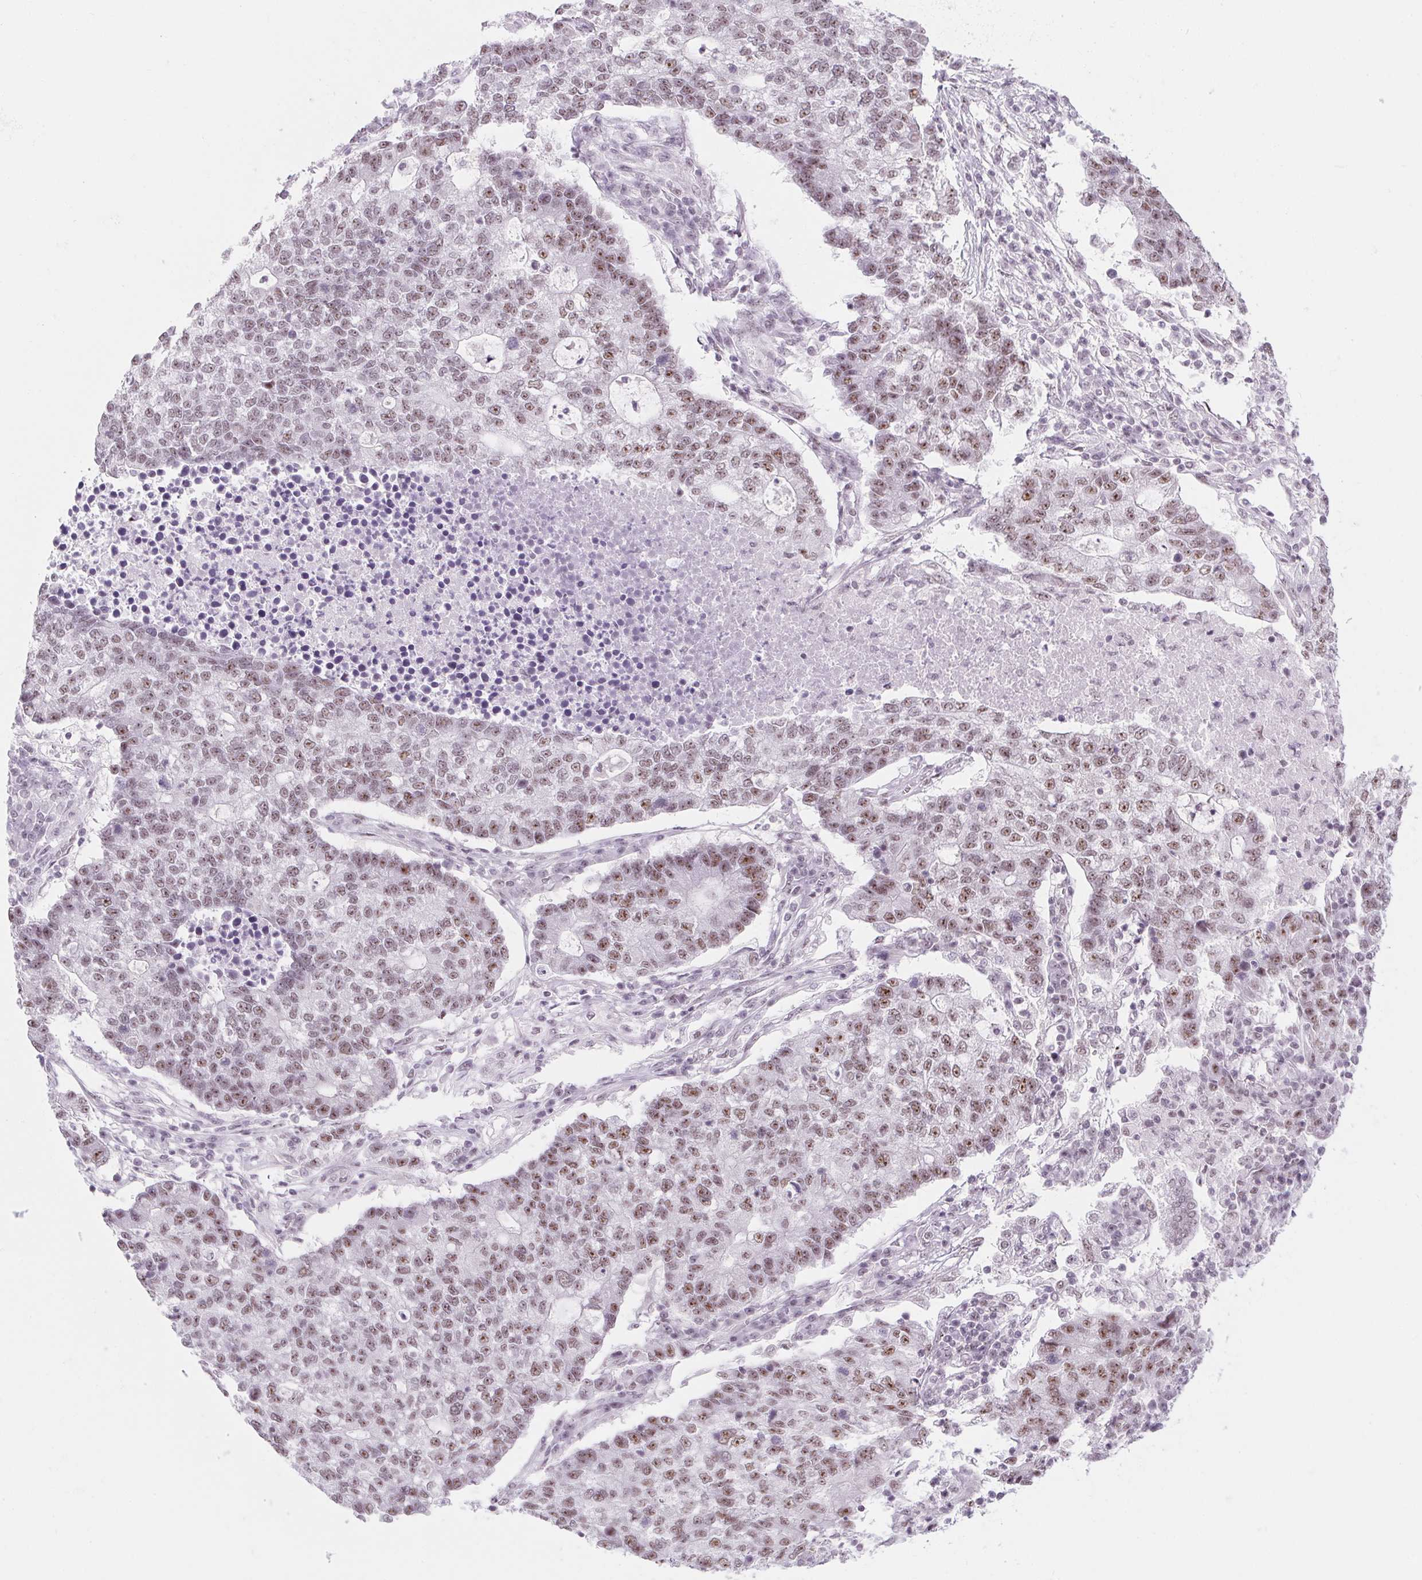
{"staining": {"intensity": "weak", "quantity": "25%-75%", "location": "nuclear"}, "tissue": "lung cancer", "cell_type": "Tumor cells", "image_type": "cancer", "snomed": [{"axis": "morphology", "description": "Adenocarcinoma, NOS"}, {"axis": "topography", "description": "Lung"}], "caption": "Weak nuclear staining is appreciated in approximately 25%-75% of tumor cells in lung adenocarcinoma. (Stains: DAB in brown, nuclei in blue, Microscopy: brightfield microscopy at high magnification).", "gene": "ZIC4", "patient": {"sex": "male", "age": 57}}